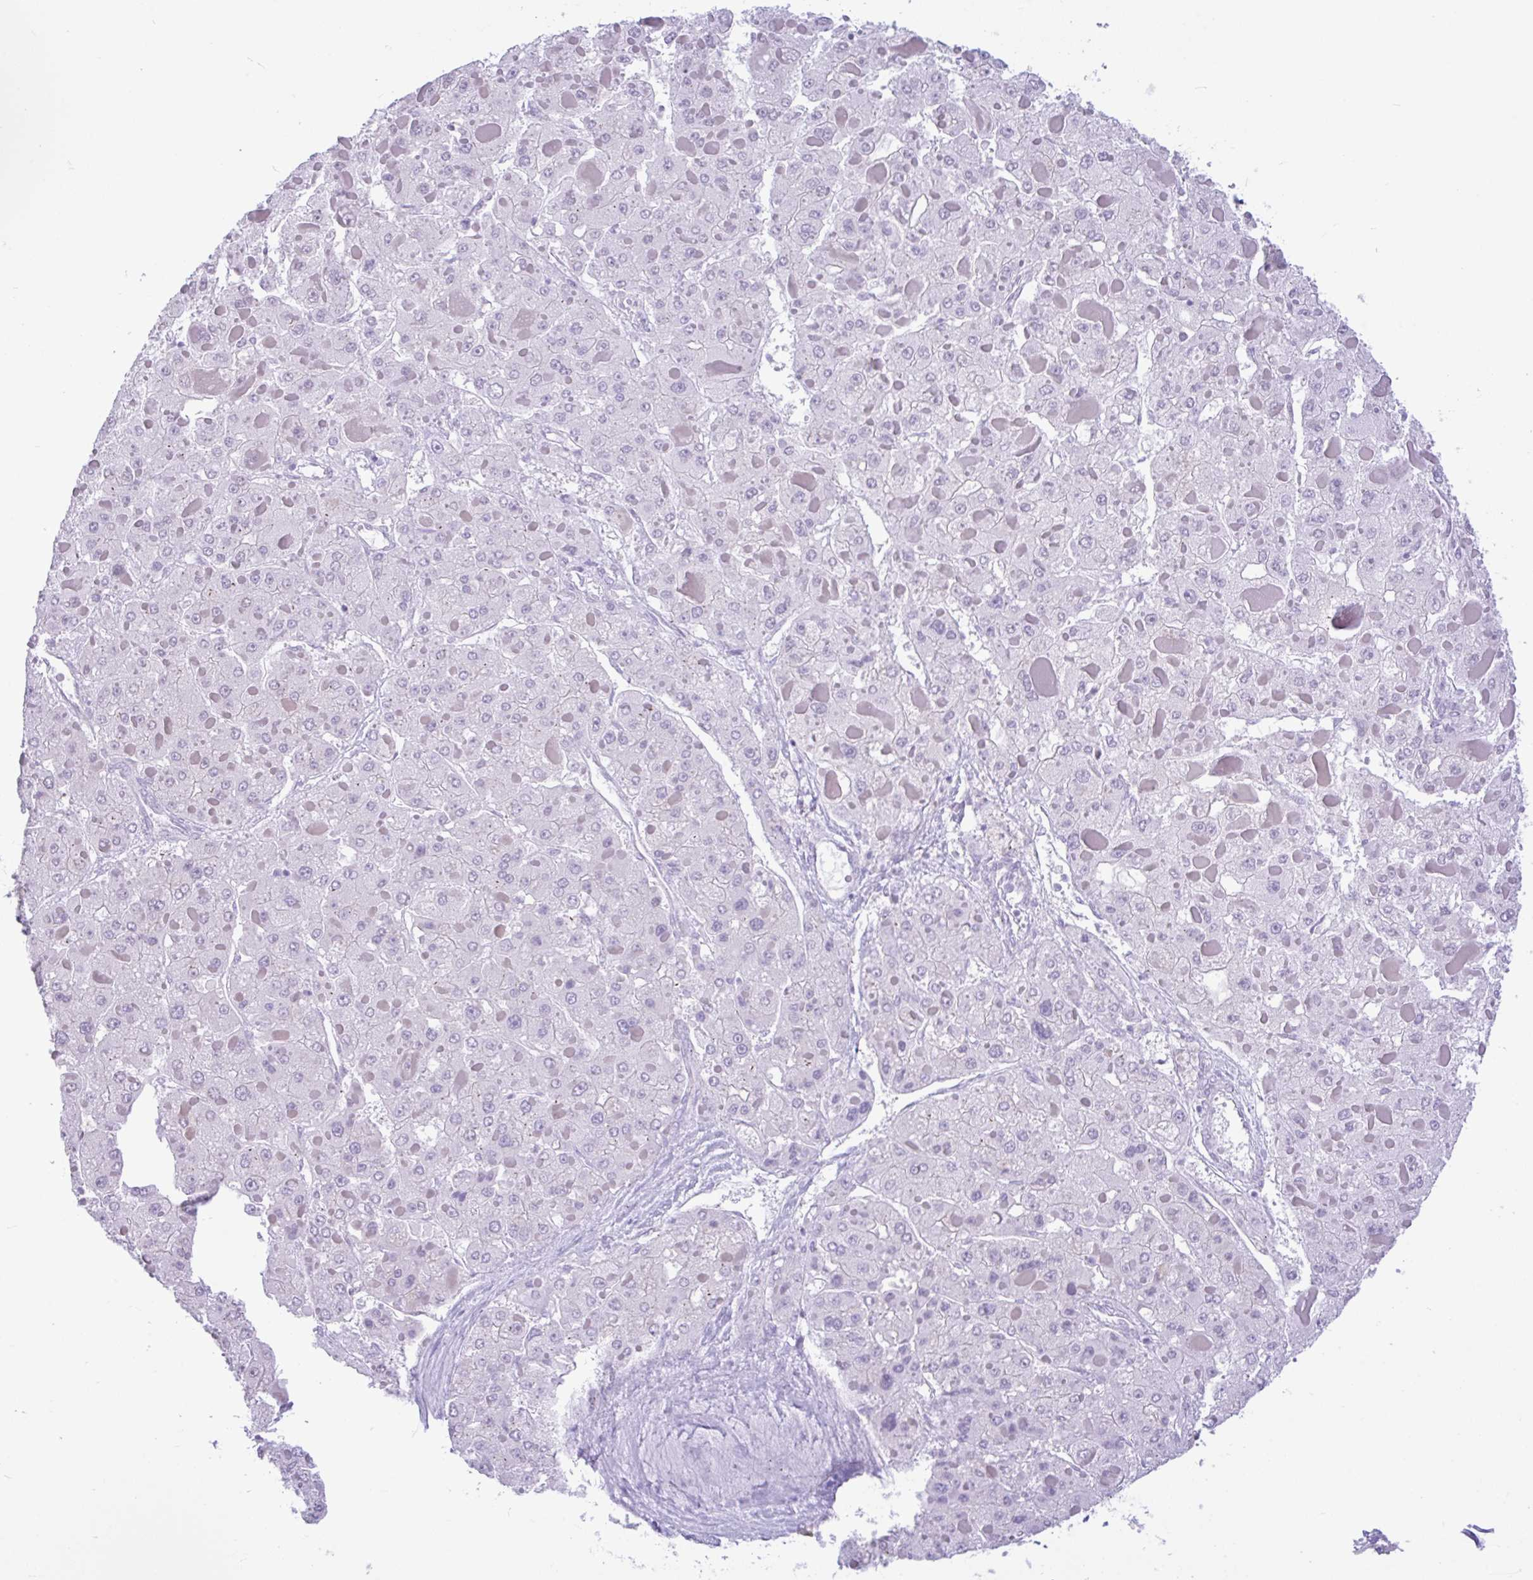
{"staining": {"intensity": "negative", "quantity": "none", "location": "none"}, "tissue": "liver cancer", "cell_type": "Tumor cells", "image_type": "cancer", "snomed": [{"axis": "morphology", "description": "Carcinoma, Hepatocellular, NOS"}, {"axis": "topography", "description": "Liver"}], "caption": "High magnification brightfield microscopy of hepatocellular carcinoma (liver) stained with DAB (3,3'-diaminobenzidine) (brown) and counterstained with hematoxylin (blue): tumor cells show no significant positivity.", "gene": "REEP1", "patient": {"sex": "female", "age": 73}}